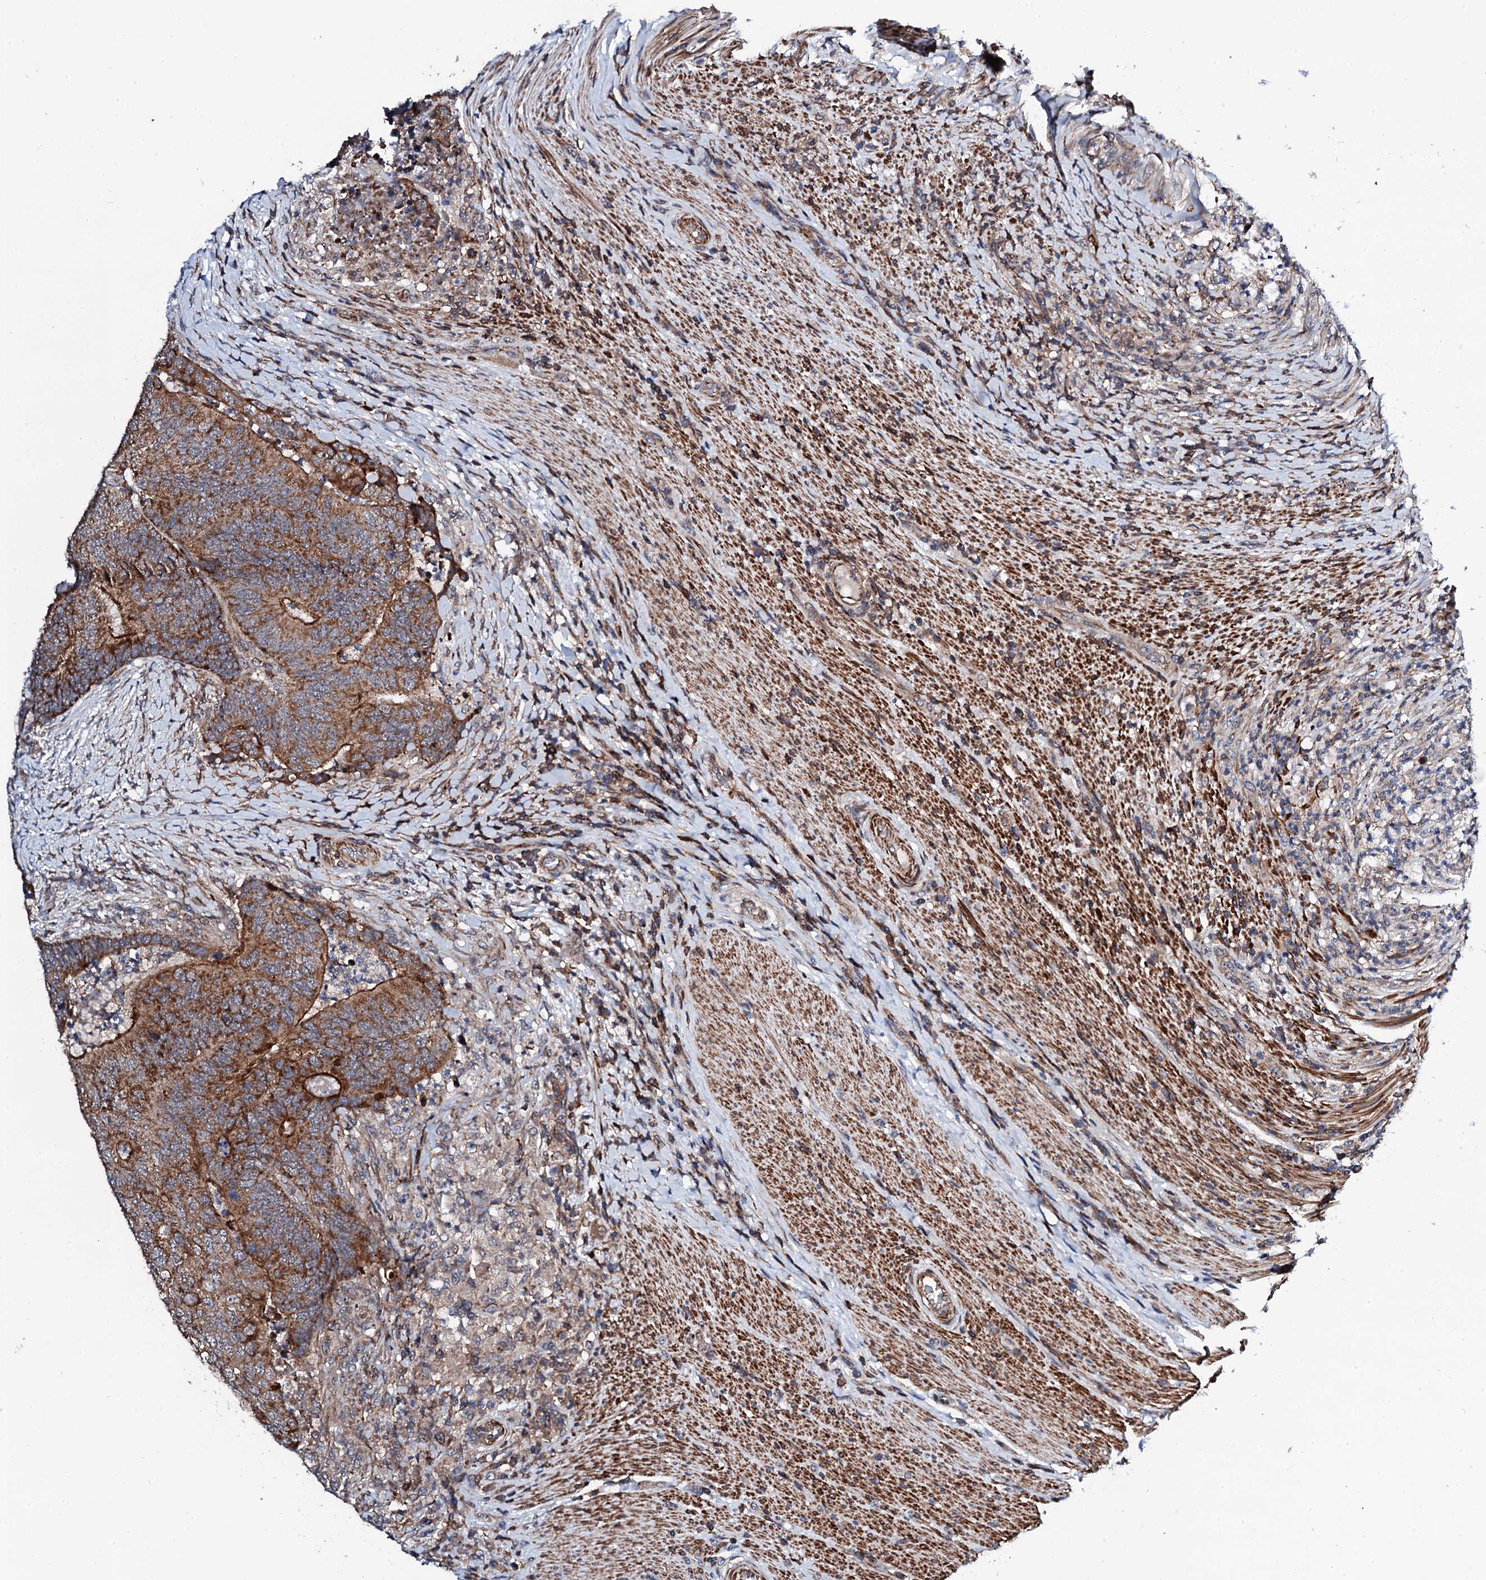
{"staining": {"intensity": "strong", "quantity": ">75%", "location": "cytoplasmic/membranous"}, "tissue": "colorectal cancer", "cell_type": "Tumor cells", "image_type": "cancer", "snomed": [{"axis": "morphology", "description": "Adenocarcinoma, NOS"}, {"axis": "topography", "description": "Colon"}], "caption": "High-power microscopy captured an immunohistochemistry (IHC) histopathology image of adenocarcinoma (colorectal), revealing strong cytoplasmic/membranous staining in approximately >75% of tumor cells.", "gene": "COG4", "patient": {"sex": "female", "age": 67}}